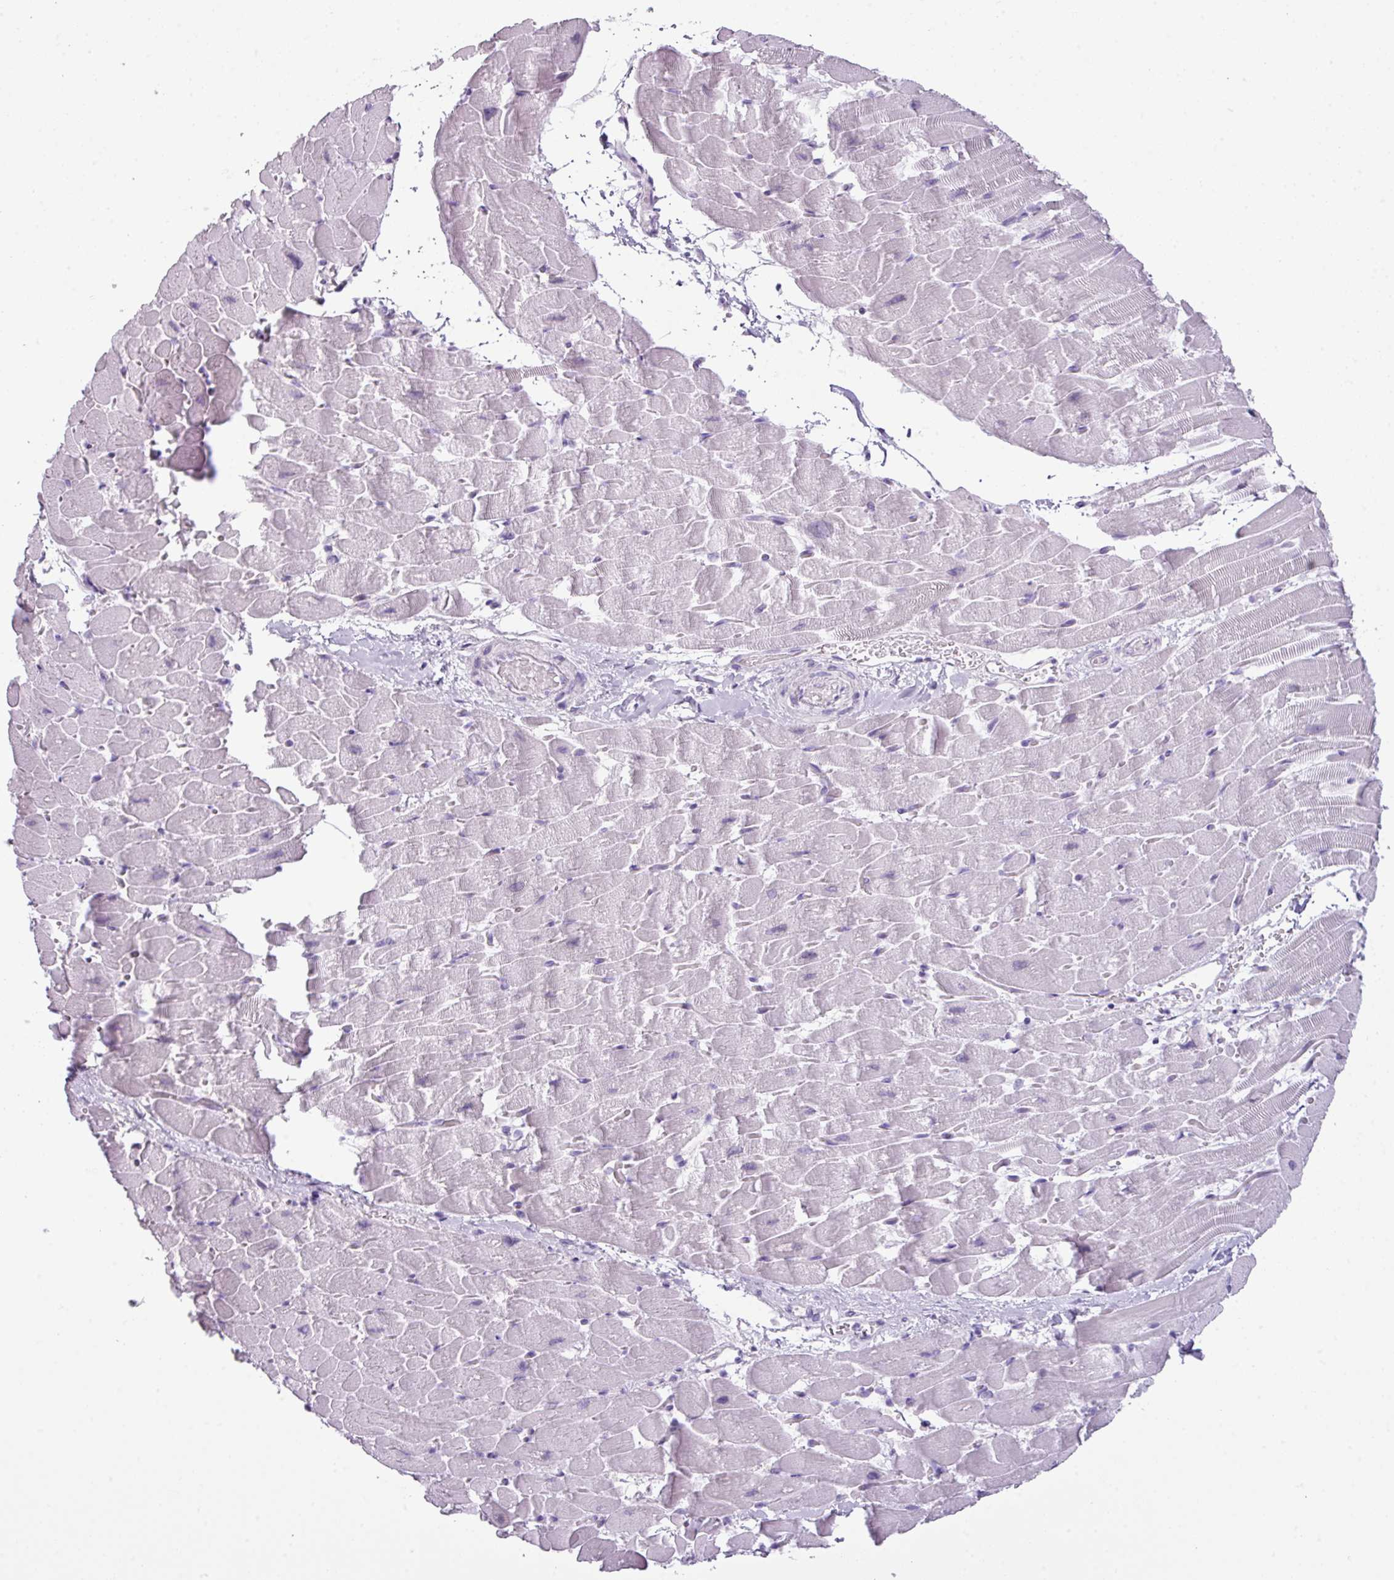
{"staining": {"intensity": "negative", "quantity": "none", "location": "none"}, "tissue": "heart muscle", "cell_type": "Cardiomyocytes", "image_type": "normal", "snomed": [{"axis": "morphology", "description": "Normal tissue, NOS"}, {"axis": "topography", "description": "Heart"}], "caption": "High magnification brightfield microscopy of unremarkable heart muscle stained with DAB (3,3'-diaminobenzidine) (brown) and counterstained with hematoxylin (blue): cardiomyocytes show no significant expression. The staining is performed using DAB brown chromogen with nuclei counter-stained in using hematoxylin.", "gene": "SCT", "patient": {"sex": "male", "age": 37}}